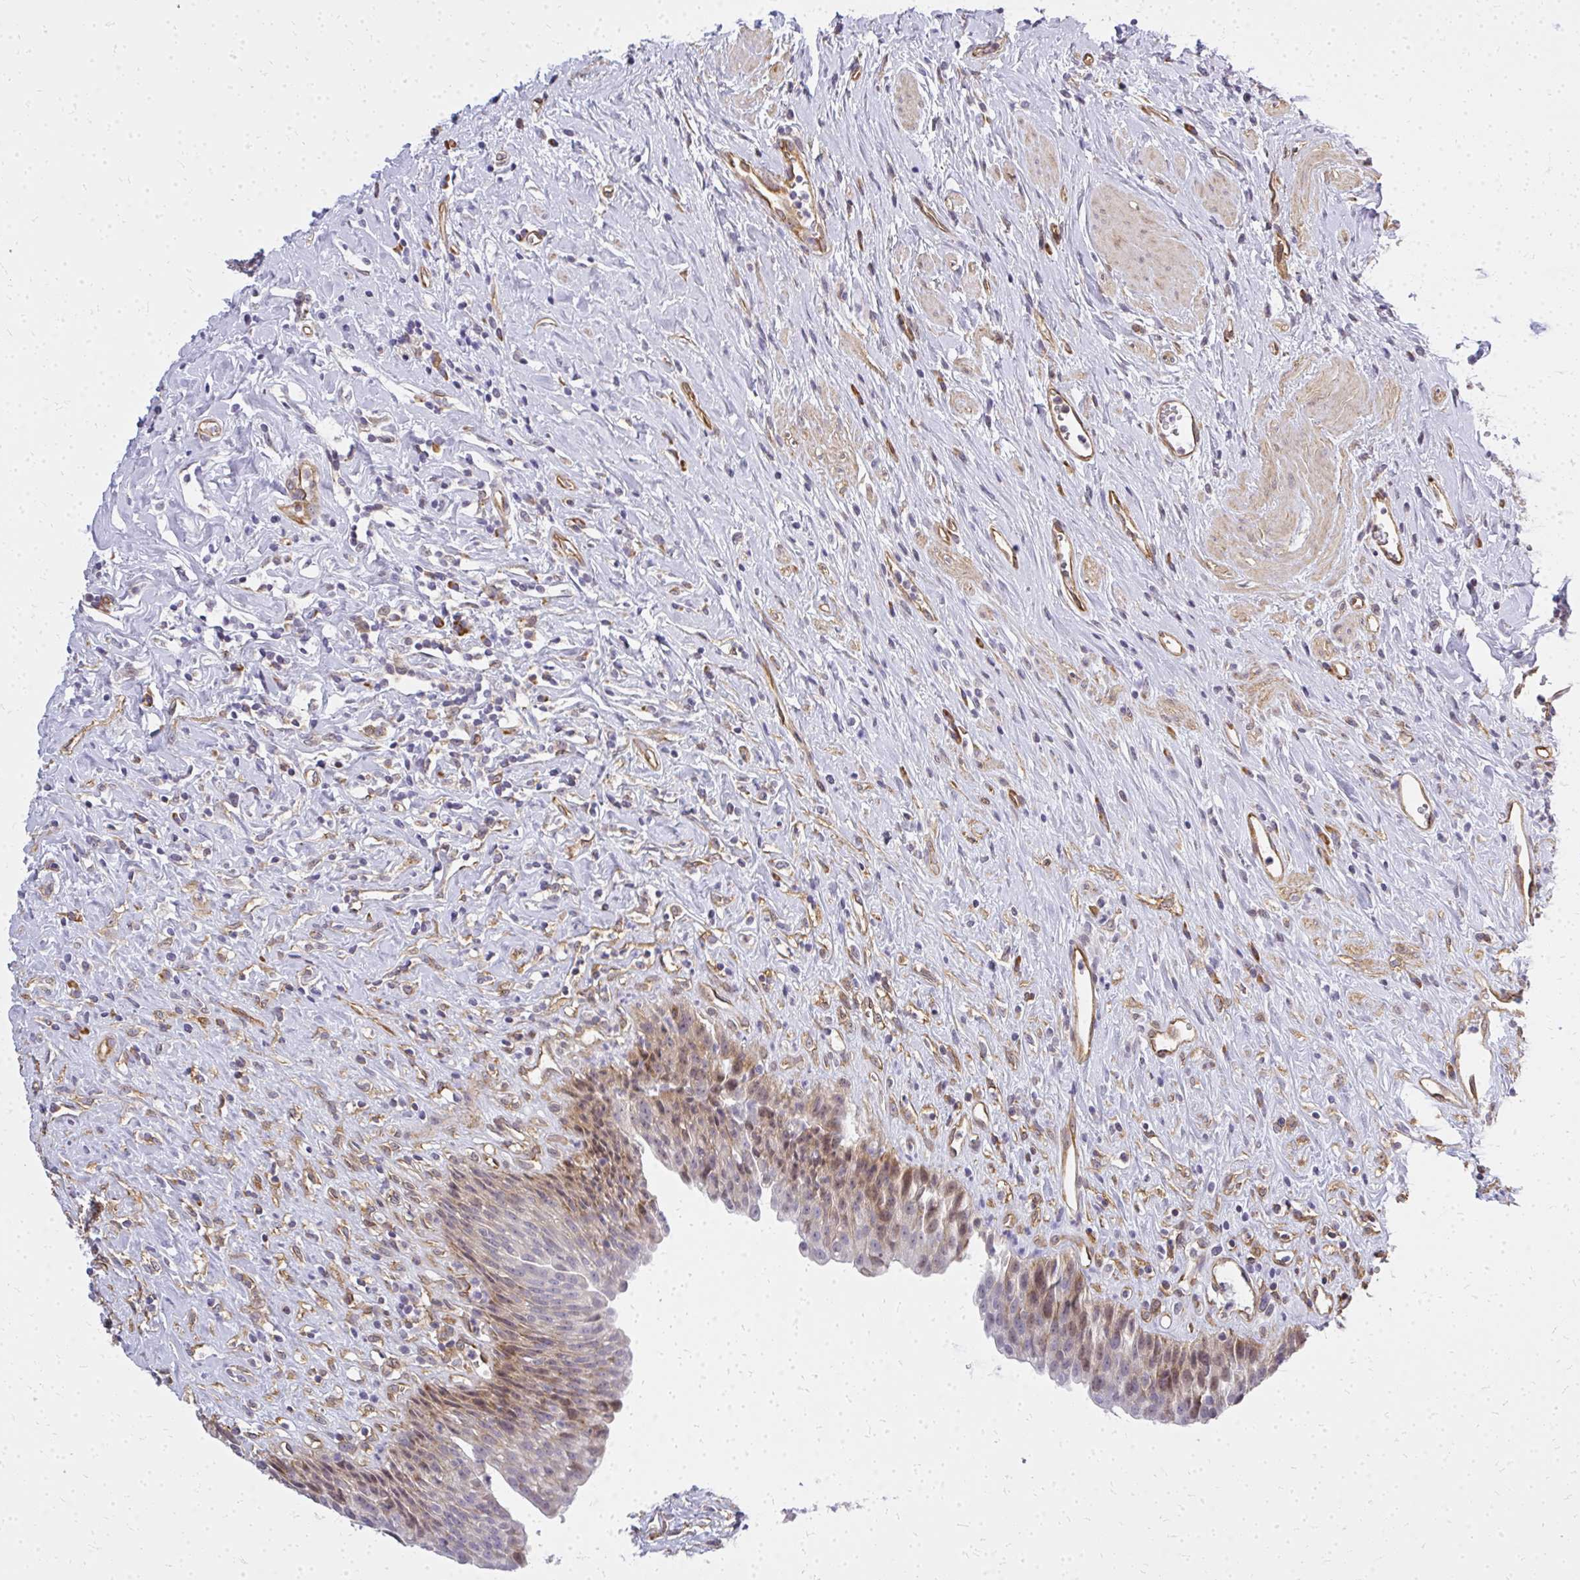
{"staining": {"intensity": "moderate", "quantity": "25%-75%", "location": "cytoplasmic/membranous"}, "tissue": "urinary bladder", "cell_type": "Urothelial cells", "image_type": "normal", "snomed": [{"axis": "morphology", "description": "Normal tissue, NOS"}, {"axis": "topography", "description": "Urinary bladder"}], "caption": "High-magnification brightfield microscopy of unremarkable urinary bladder stained with DAB (3,3'-diaminobenzidine) (brown) and counterstained with hematoxylin (blue). urothelial cells exhibit moderate cytoplasmic/membranous staining is present in approximately25%-75% of cells.", "gene": "ENSG00000258472", "patient": {"sex": "female", "age": 56}}